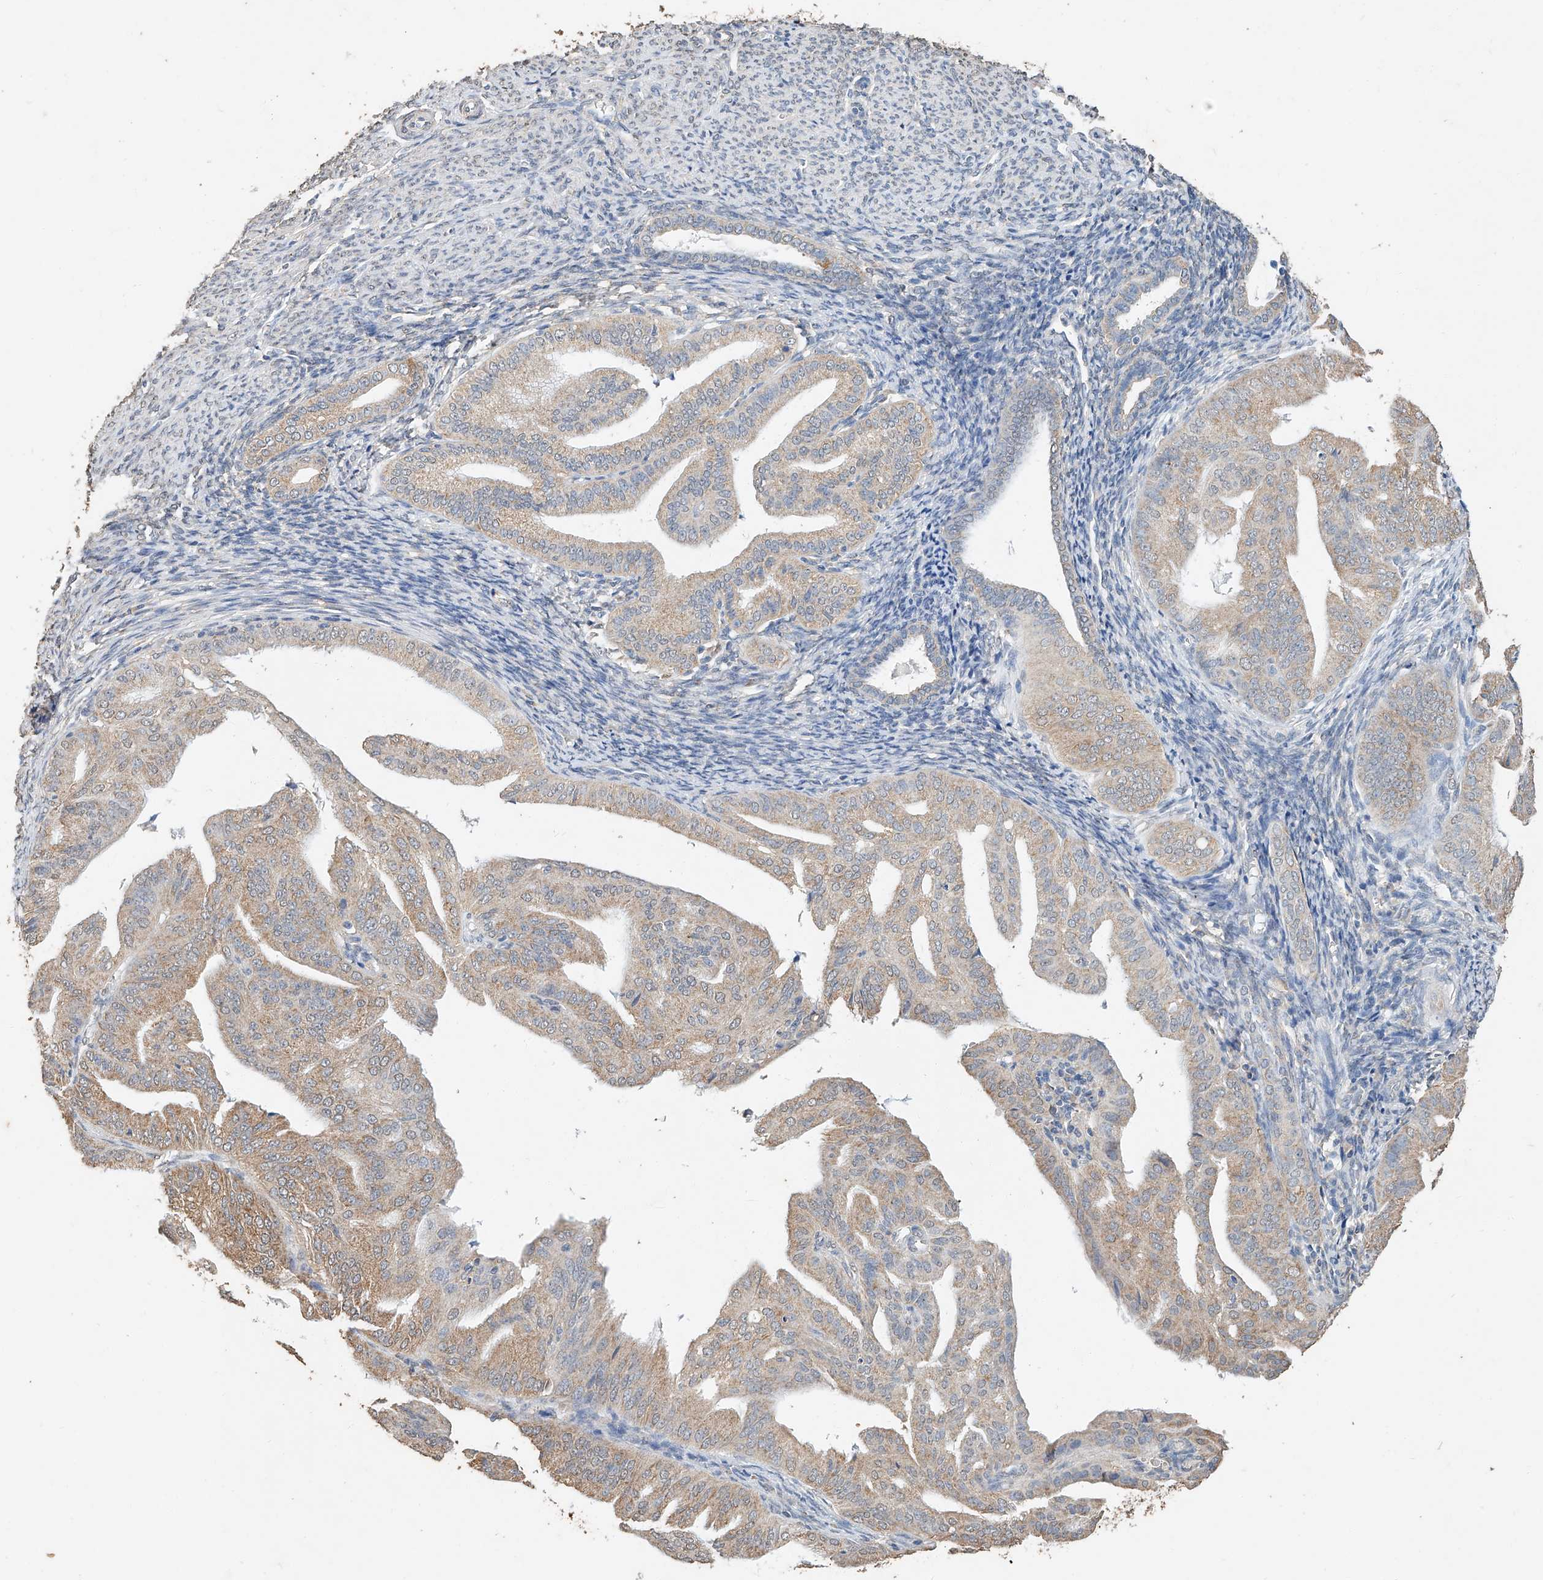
{"staining": {"intensity": "weak", "quantity": ">75%", "location": "cytoplasmic/membranous"}, "tissue": "endometrial cancer", "cell_type": "Tumor cells", "image_type": "cancer", "snomed": [{"axis": "morphology", "description": "Adenocarcinoma, NOS"}, {"axis": "topography", "description": "Endometrium"}], "caption": "Endometrial cancer stained with immunohistochemistry (IHC) exhibits weak cytoplasmic/membranous expression in approximately >75% of tumor cells. The staining was performed using DAB (3,3'-diaminobenzidine) to visualize the protein expression in brown, while the nuclei were stained in blue with hematoxylin (Magnification: 20x).", "gene": "CERS4", "patient": {"sex": "female", "age": 58}}